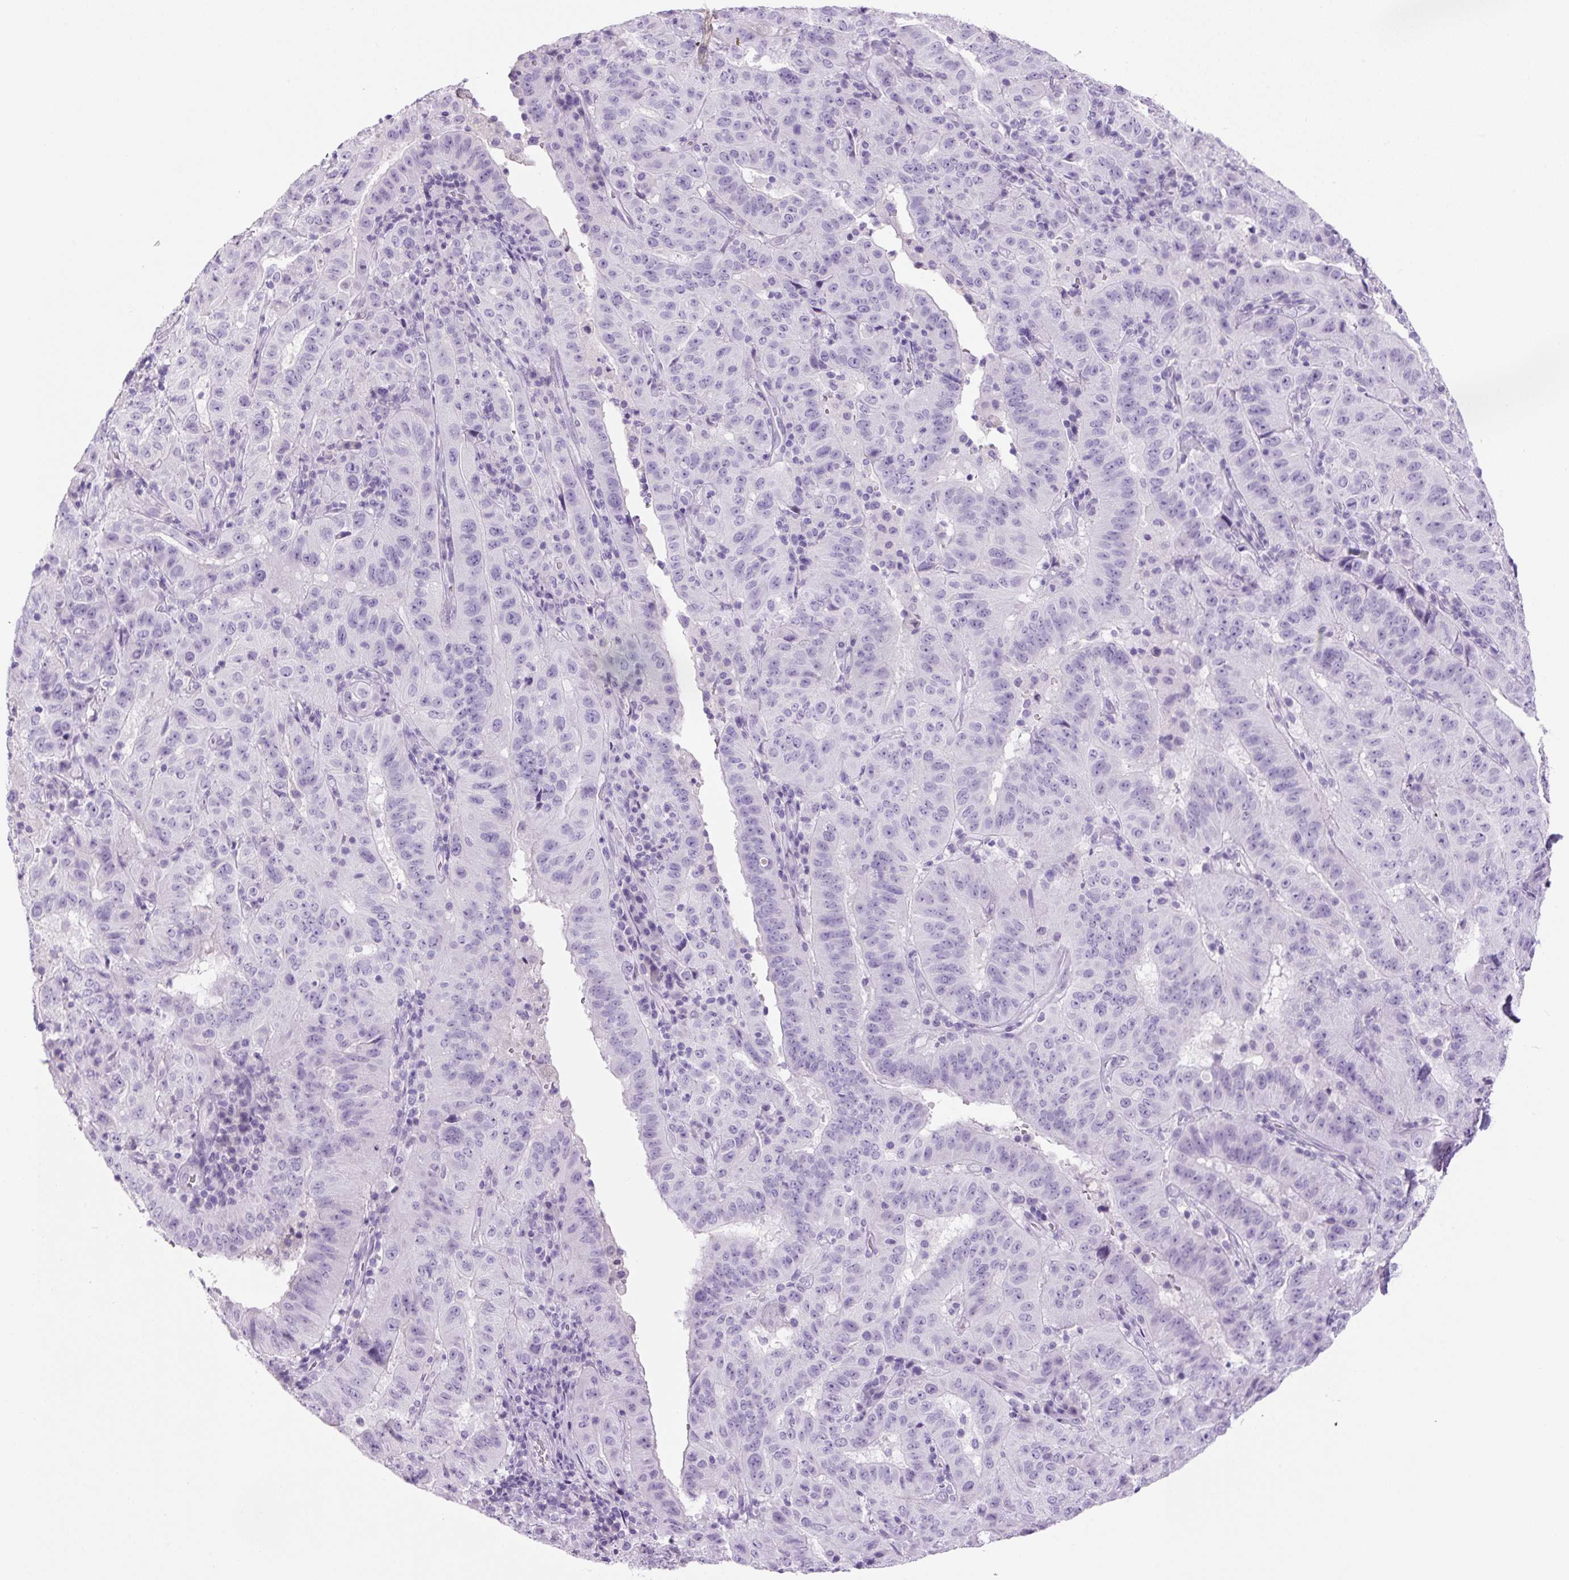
{"staining": {"intensity": "negative", "quantity": "none", "location": "none"}, "tissue": "pancreatic cancer", "cell_type": "Tumor cells", "image_type": "cancer", "snomed": [{"axis": "morphology", "description": "Adenocarcinoma, NOS"}, {"axis": "topography", "description": "Pancreas"}], "caption": "Pancreatic cancer was stained to show a protein in brown. There is no significant positivity in tumor cells. (DAB immunohistochemistry (IHC) with hematoxylin counter stain).", "gene": "PRRT1", "patient": {"sex": "male", "age": 63}}